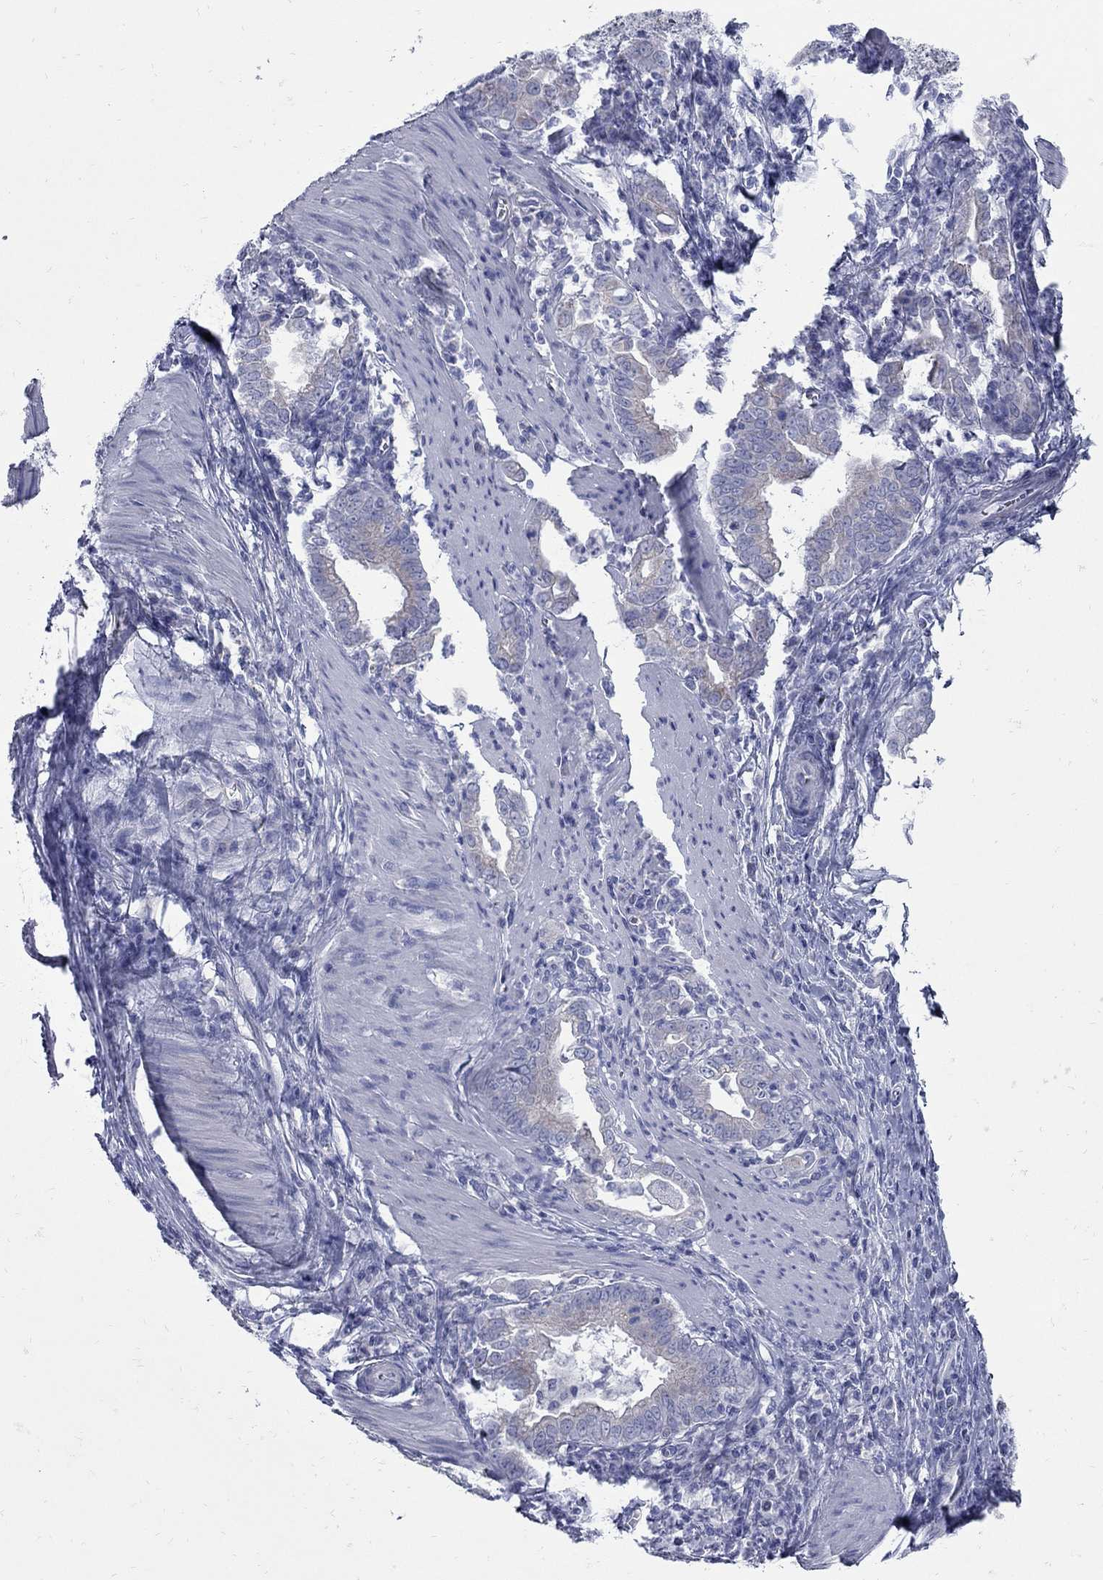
{"staining": {"intensity": "weak", "quantity": "<25%", "location": "cytoplasmic/membranous"}, "tissue": "stomach cancer", "cell_type": "Tumor cells", "image_type": "cancer", "snomed": [{"axis": "morphology", "description": "Adenocarcinoma, NOS"}, {"axis": "topography", "description": "Stomach, upper"}], "caption": "This histopathology image is of stomach adenocarcinoma stained with immunohistochemistry (IHC) to label a protein in brown with the nuclei are counter-stained blue. There is no expression in tumor cells.", "gene": "PDZD3", "patient": {"sex": "female", "age": 79}}